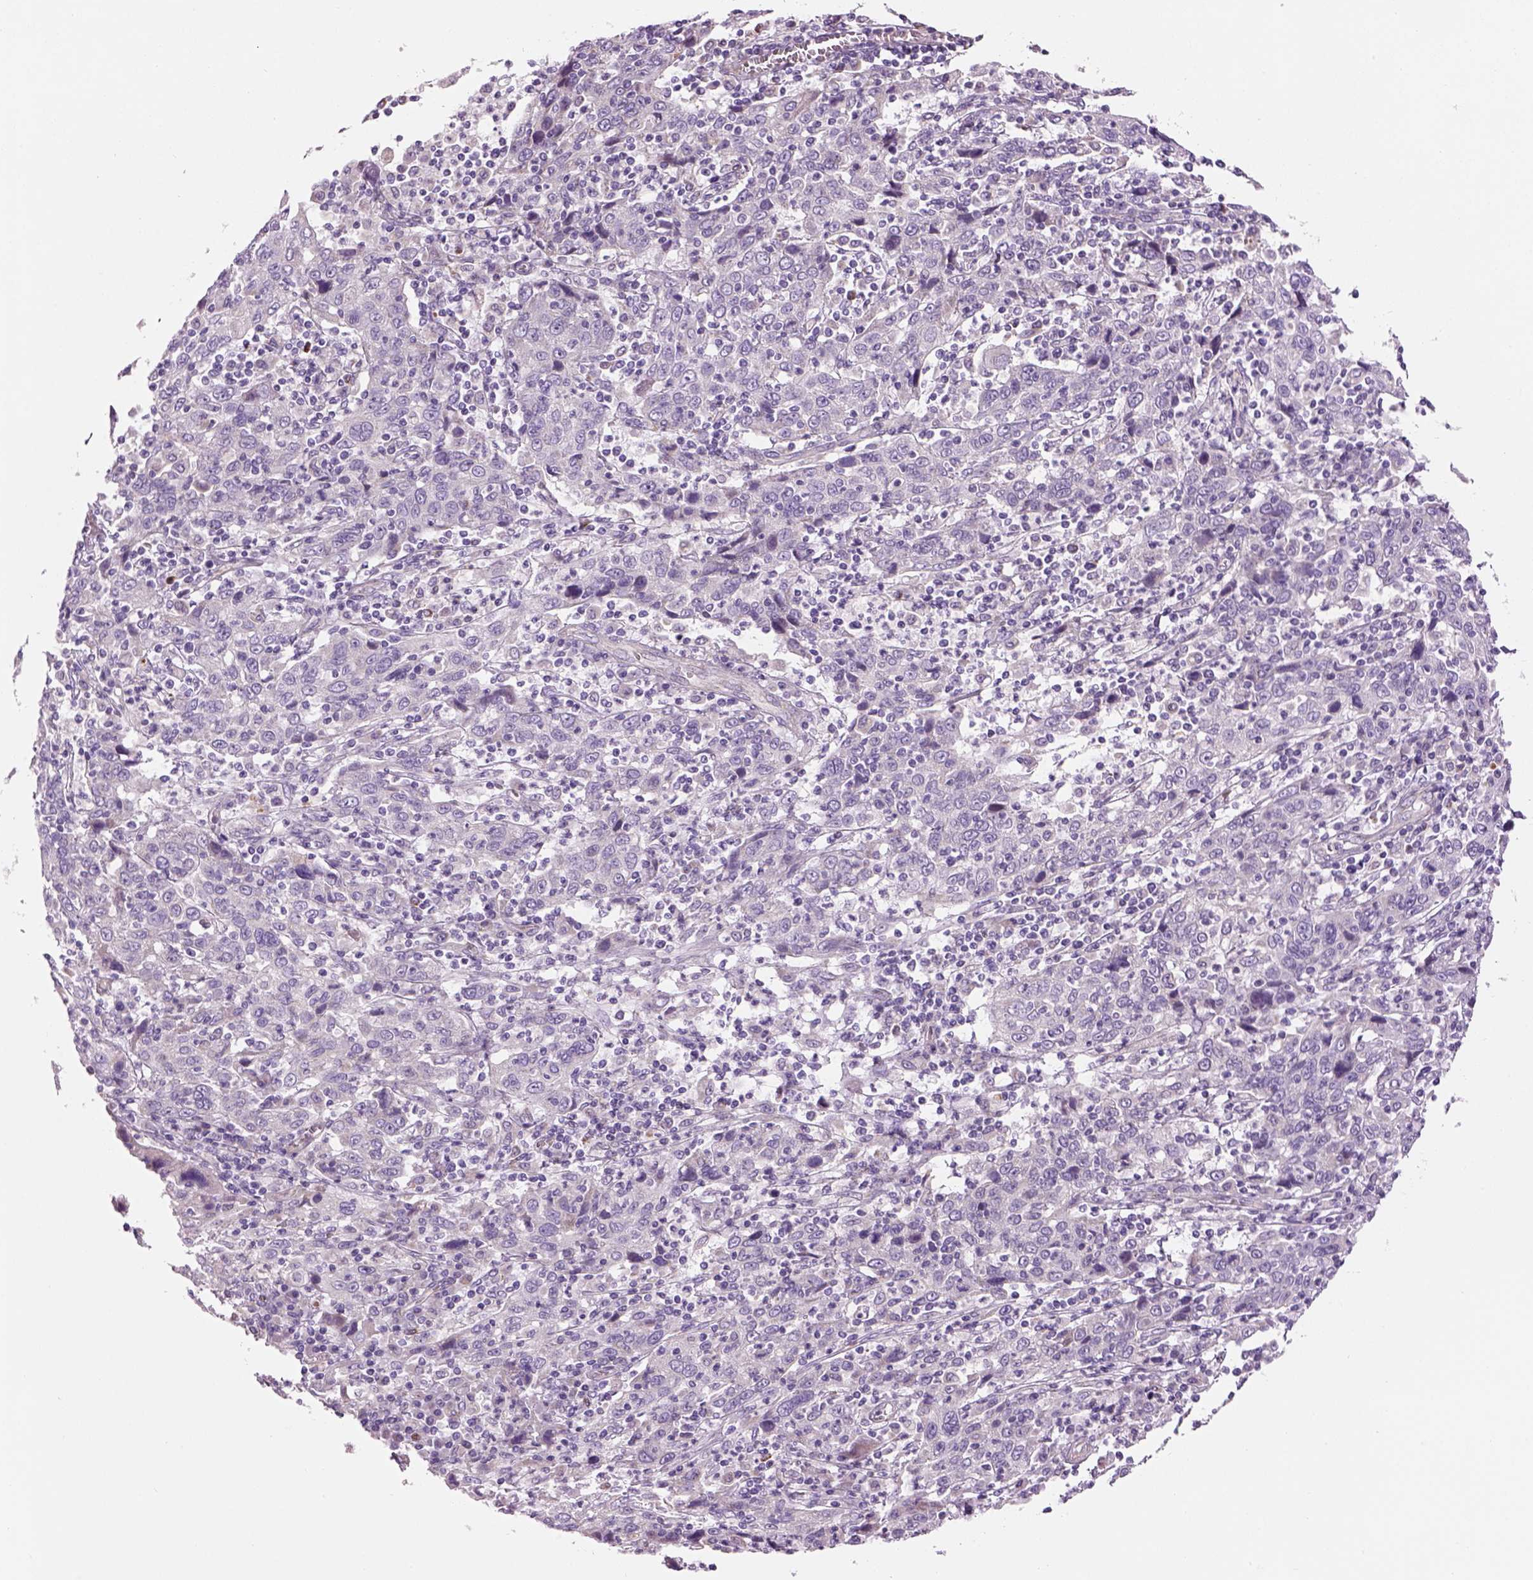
{"staining": {"intensity": "negative", "quantity": "none", "location": "none"}, "tissue": "cervical cancer", "cell_type": "Tumor cells", "image_type": "cancer", "snomed": [{"axis": "morphology", "description": "Squamous cell carcinoma, NOS"}, {"axis": "topography", "description": "Cervix"}], "caption": "Cervical squamous cell carcinoma stained for a protein using immunohistochemistry demonstrates no positivity tumor cells.", "gene": "IFT52", "patient": {"sex": "female", "age": 46}}